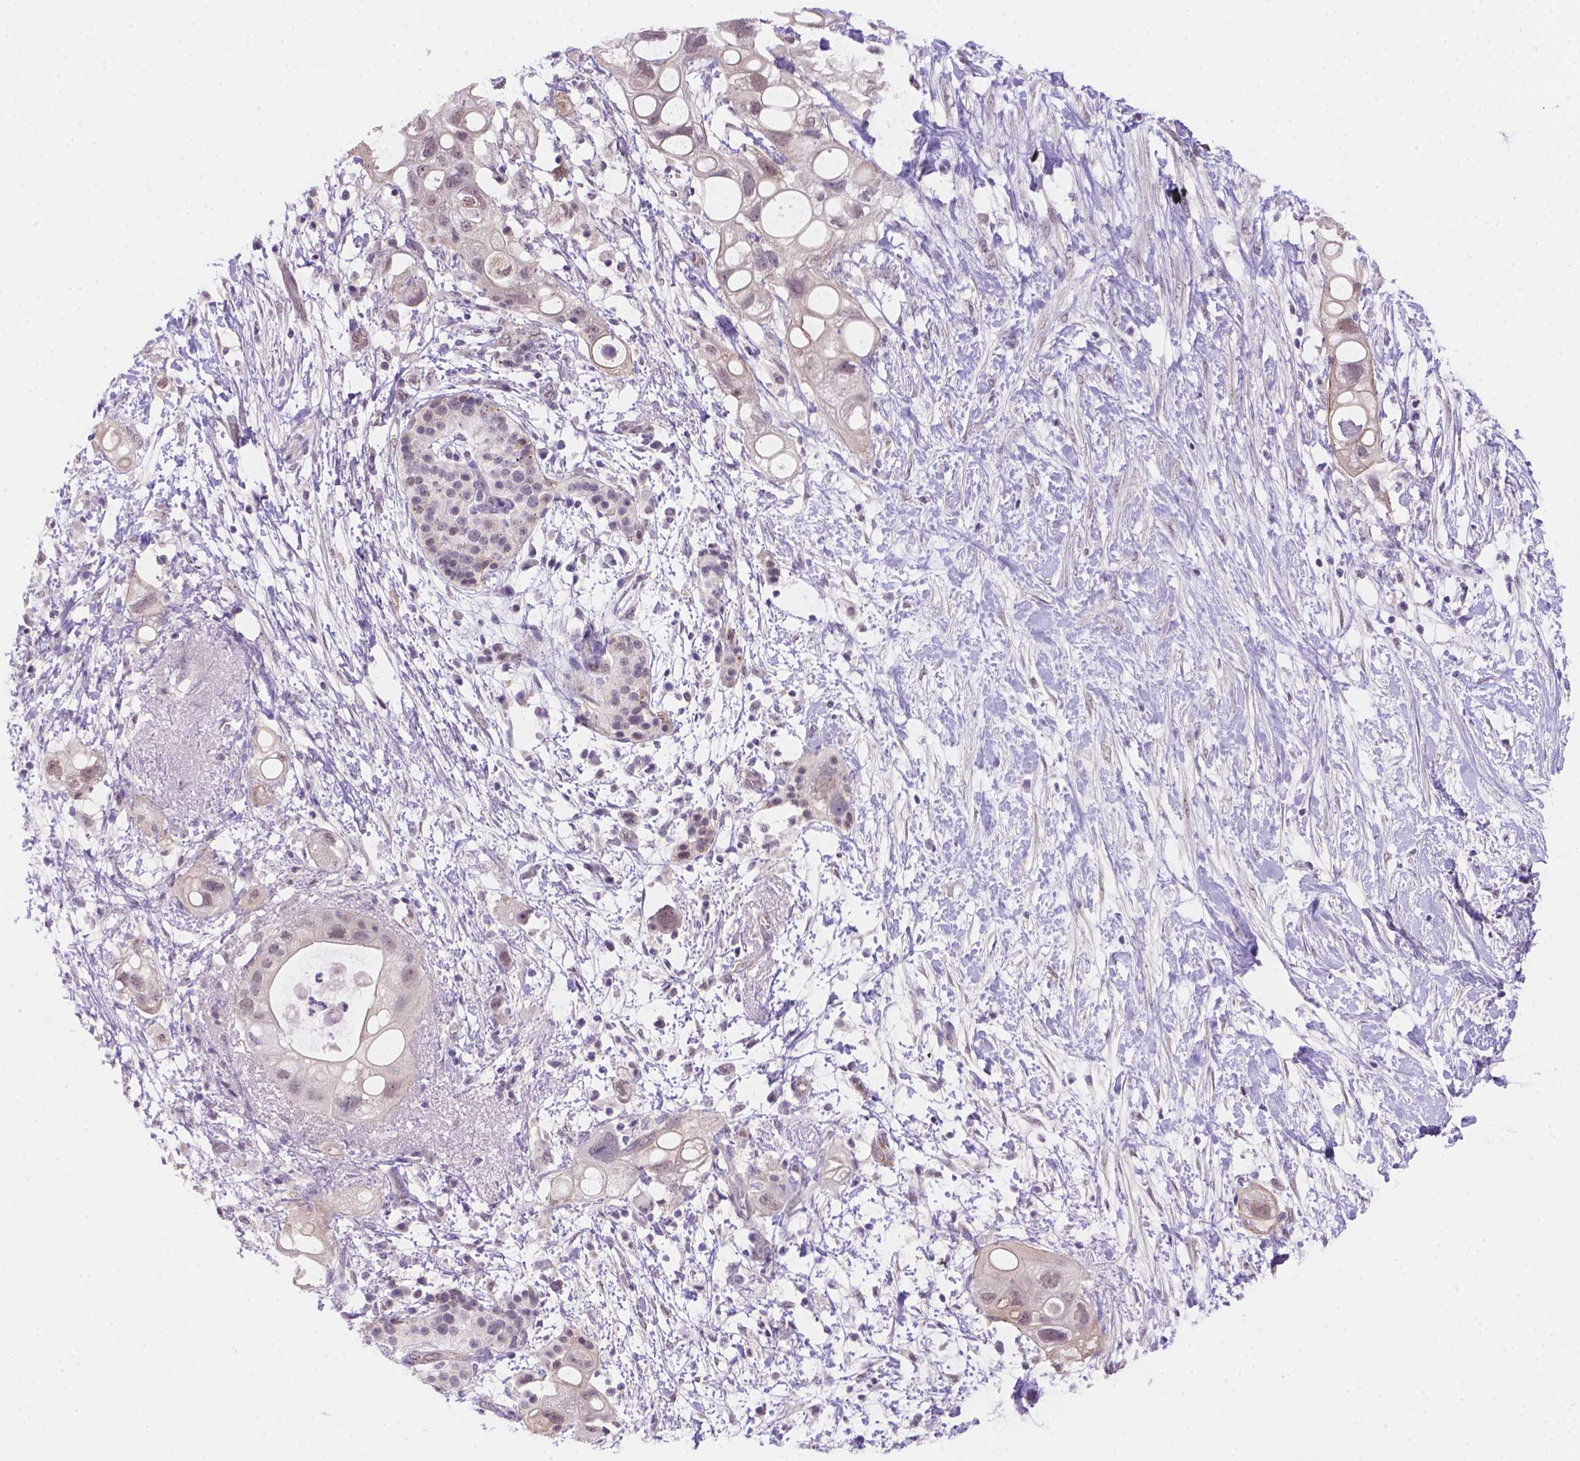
{"staining": {"intensity": "negative", "quantity": "none", "location": "none"}, "tissue": "pancreatic cancer", "cell_type": "Tumor cells", "image_type": "cancer", "snomed": [{"axis": "morphology", "description": "Adenocarcinoma, NOS"}, {"axis": "topography", "description": "Pancreas"}], "caption": "This micrograph is of pancreatic cancer stained with immunohistochemistry (IHC) to label a protein in brown with the nuclei are counter-stained blue. There is no expression in tumor cells. (Stains: DAB IHC with hematoxylin counter stain, Microscopy: brightfield microscopy at high magnification).", "gene": "NXPE2", "patient": {"sex": "female", "age": 72}}